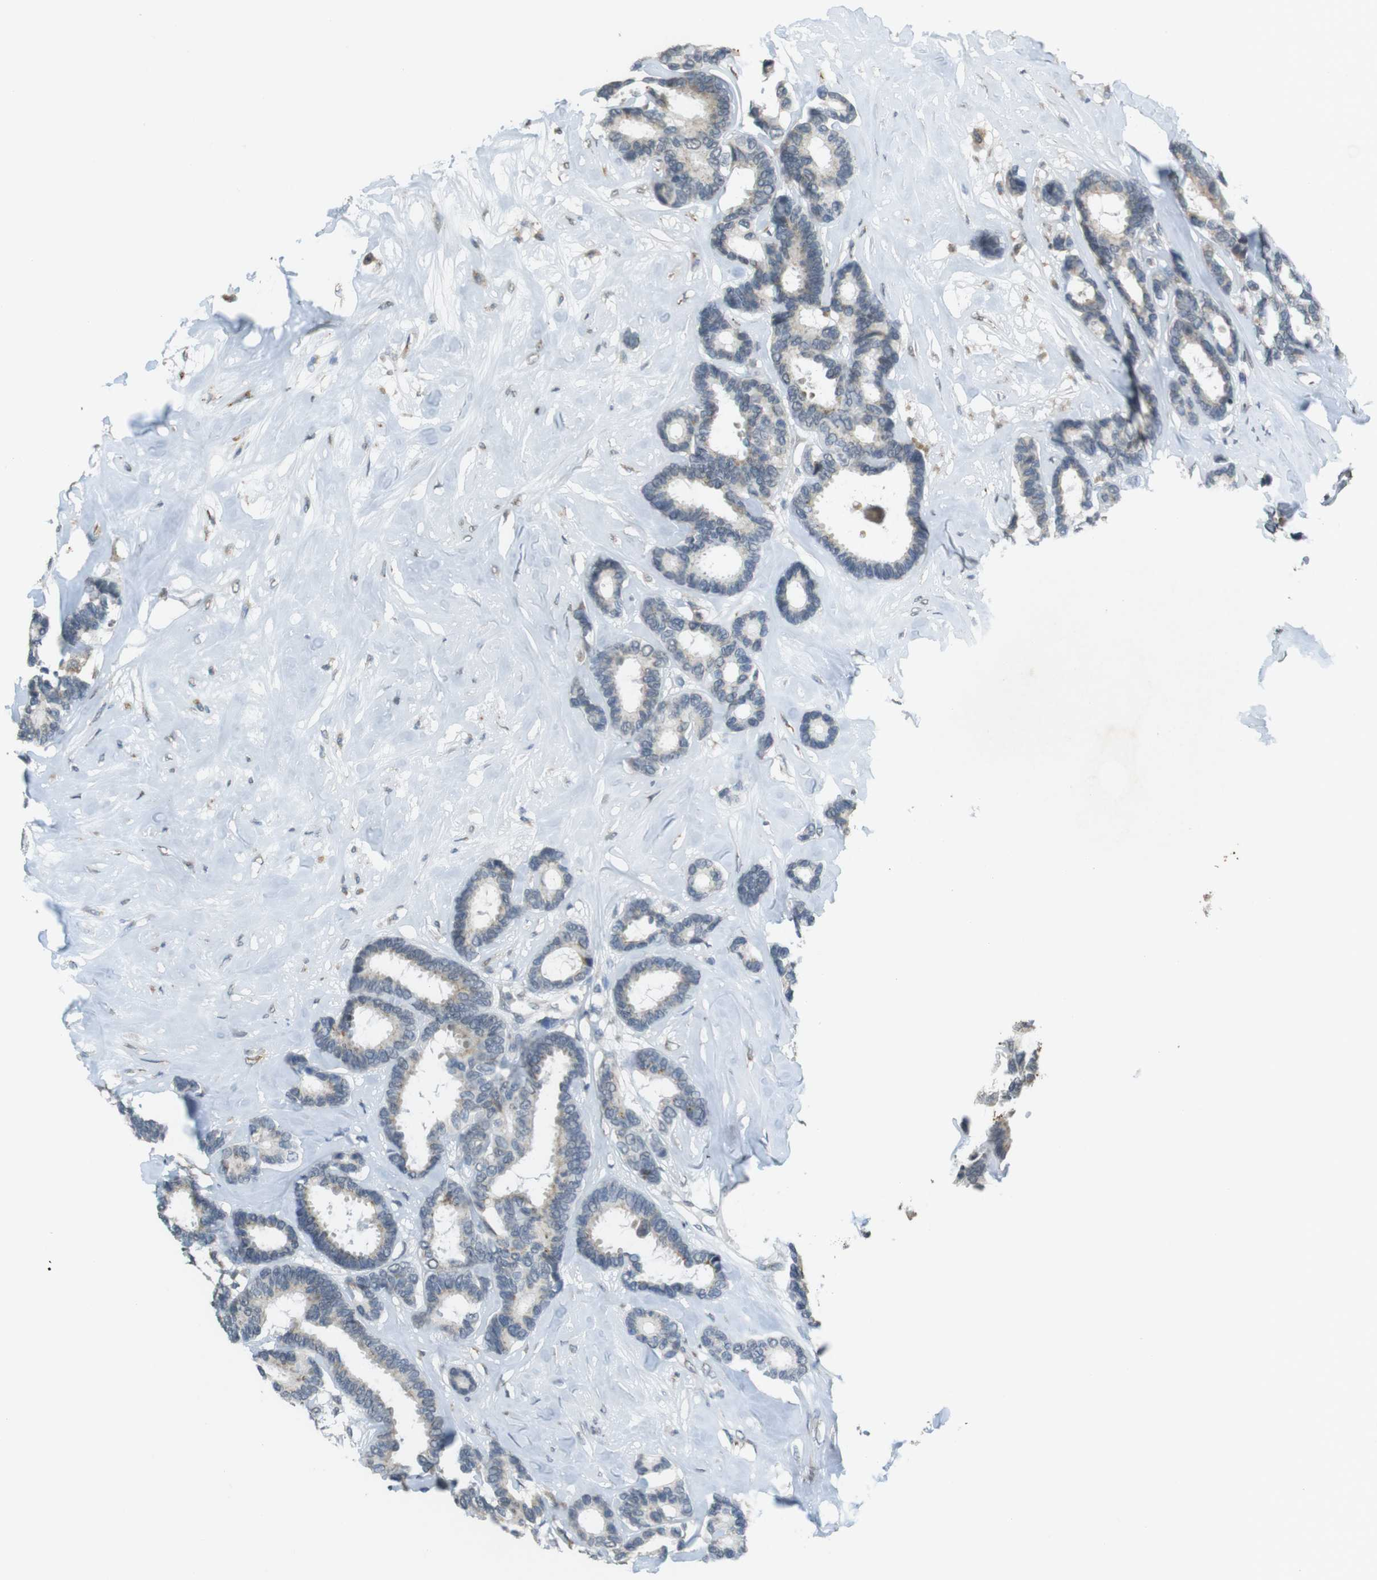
{"staining": {"intensity": "negative", "quantity": "none", "location": "none"}, "tissue": "breast cancer", "cell_type": "Tumor cells", "image_type": "cancer", "snomed": [{"axis": "morphology", "description": "Duct carcinoma"}, {"axis": "topography", "description": "Breast"}], "caption": "Immunohistochemistry histopathology image of neoplastic tissue: human breast intraductal carcinoma stained with DAB (3,3'-diaminobenzidine) exhibits no significant protein positivity in tumor cells.", "gene": "FZD10", "patient": {"sex": "female", "age": 87}}